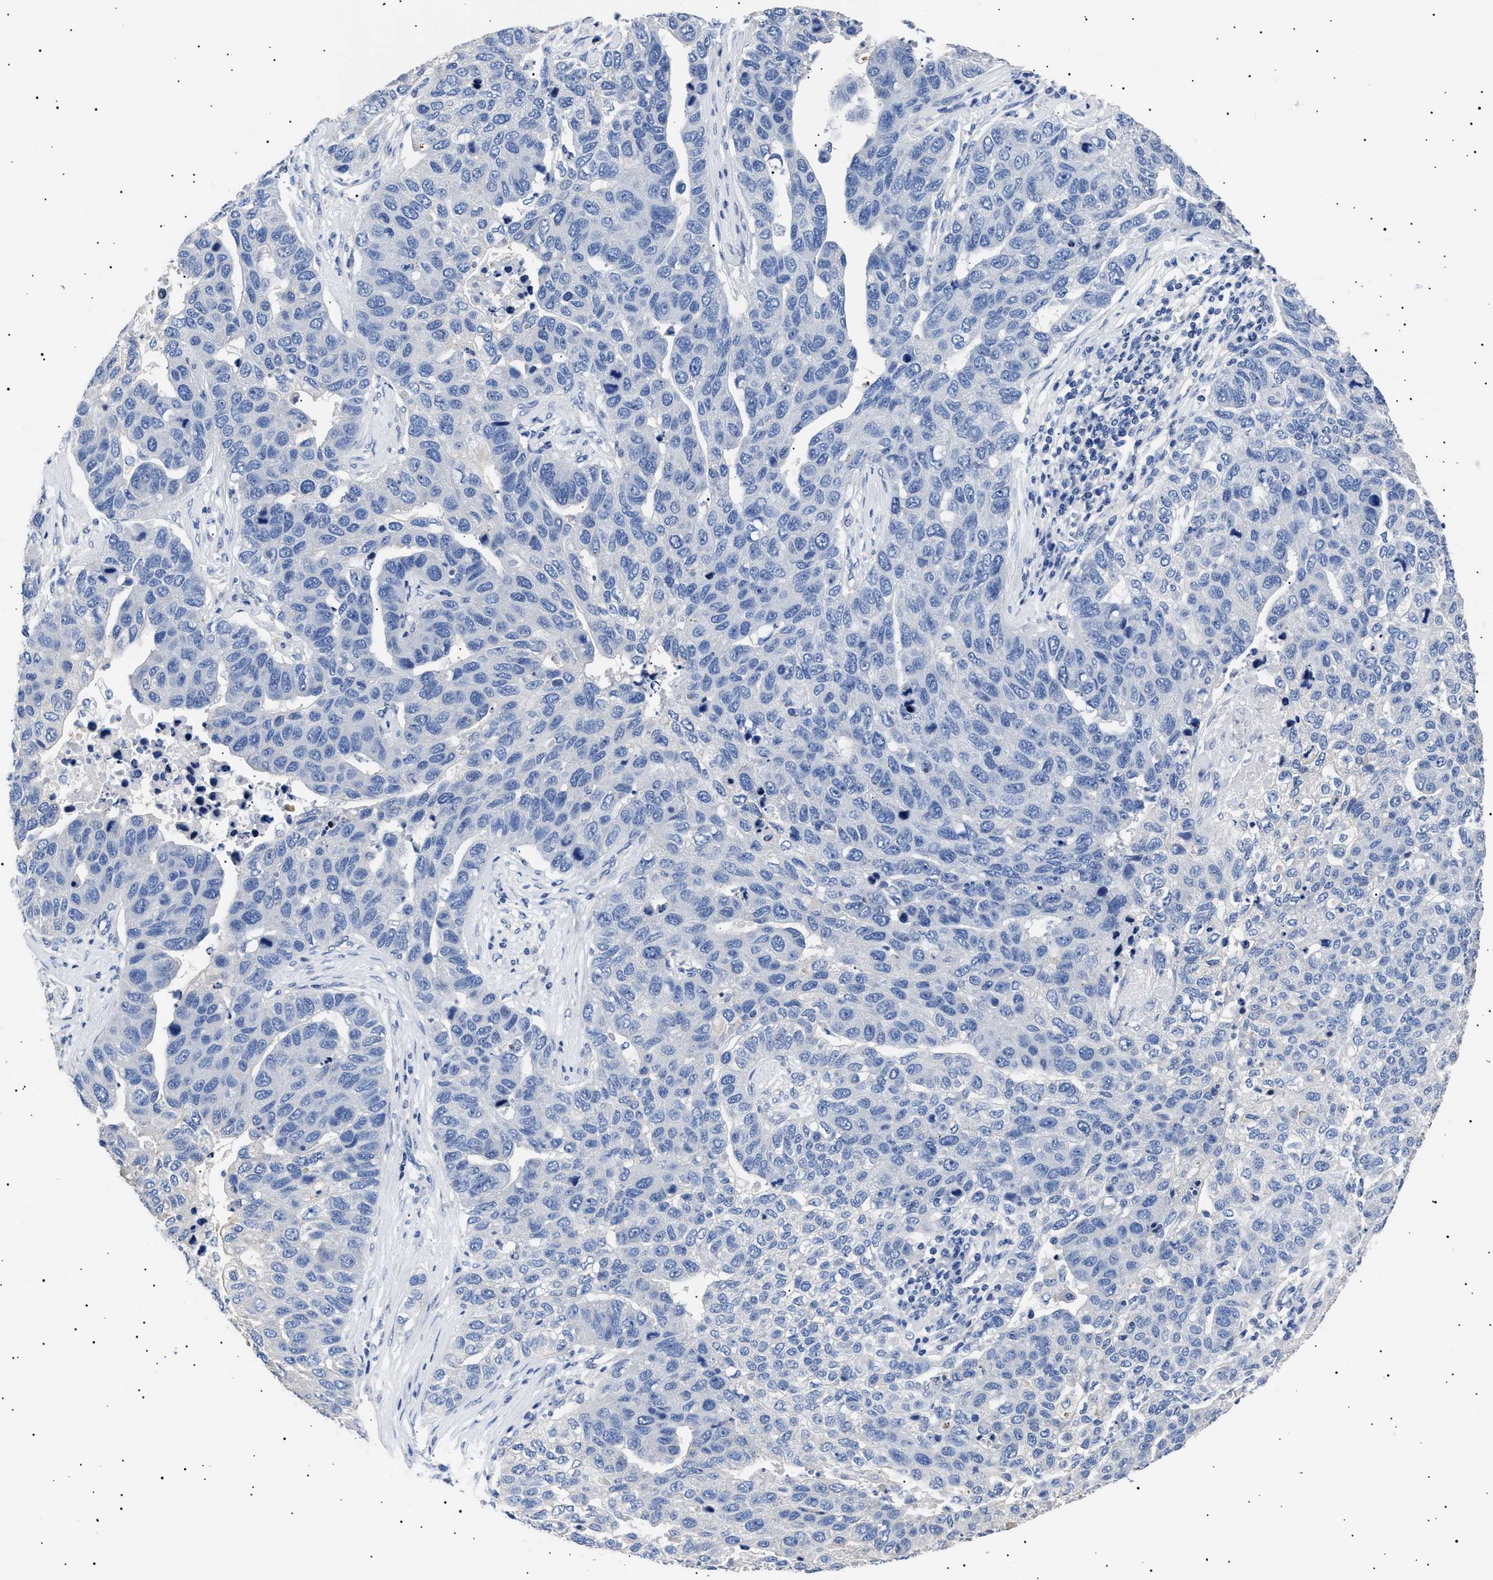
{"staining": {"intensity": "negative", "quantity": "none", "location": "none"}, "tissue": "pancreatic cancer", "cell_type": "Tumor cells", "image_type": "cancer", "snomed": [{"axis": "morphology", "description": "Adenocarcinoma, NOS"}, {"axis": "topography", "description": "Pancreas"}], "caption": "Immunohistochemistry (IHC) image of neoplastic tissue: human pancreatic cancer (adenocarcinoma) stained with DAB reveals no significant protein positivity in tumor cells.", "gene": "HEMGN", "patient": {"sex": "female", "age": 61}}